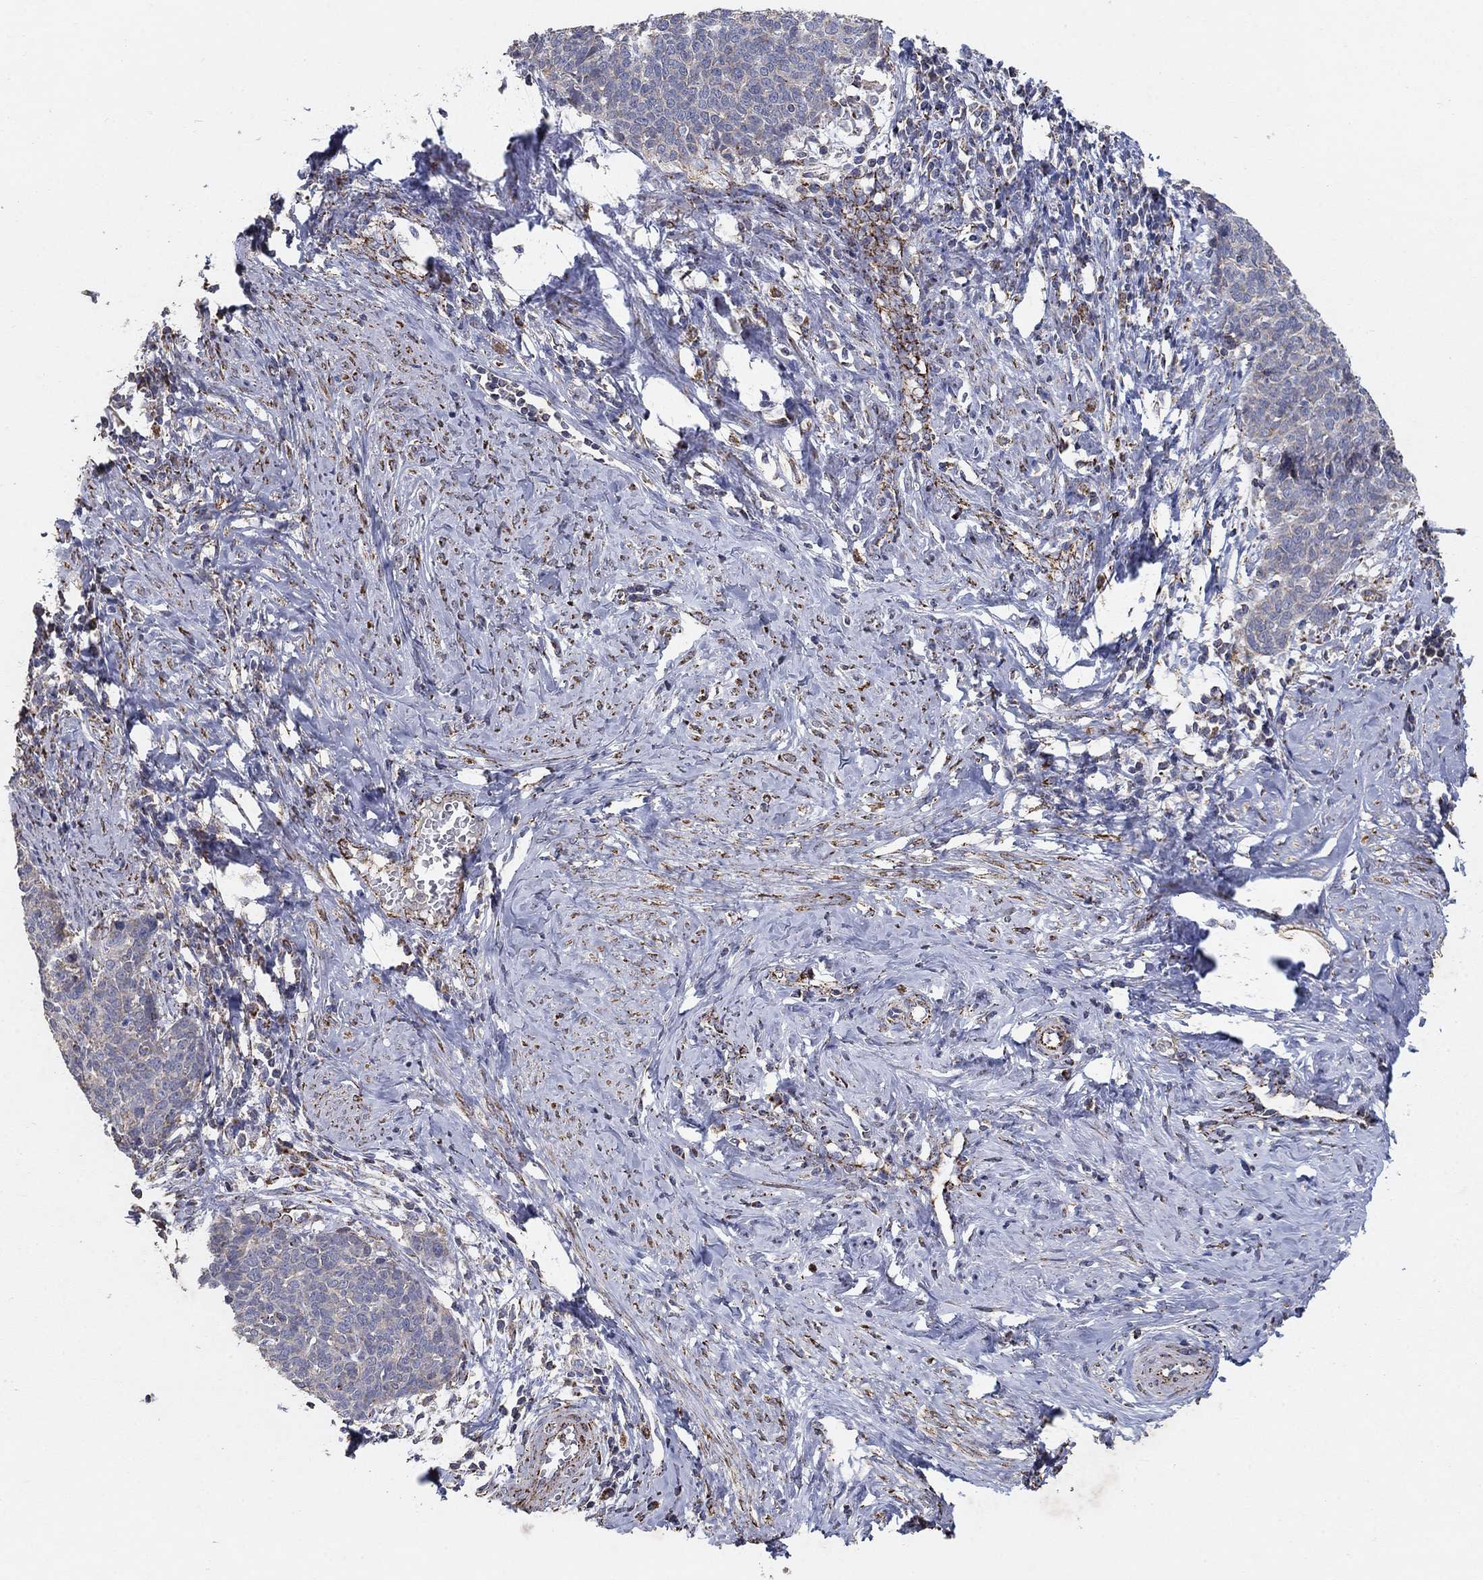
{"staining": {"intensity": "strong", "quantity": "<25%", "location": "cytoplasmic/membranous"}, "tissue": "cervical cancer", "cell_type": "Tumor cells", "image_type": "cancer", "snomed": [{"axis": "morphology", "description": "Normal tissue, NOS"}, {"axis": "morphology", "description": "Squamous cell carcinoma, NOS"}, {"axis": "topography", "description": "Cervix"}], "caption": "Tumor cells show medium levels of strong cytoplasmic/membranous expression in approximately <25% of cells in squamous cell carcinoma (cervical). (IHC, brightfield microscopy, high magnification).", "gene": "PNPLA2", "patient": {"sex": "female", "age": 39}}